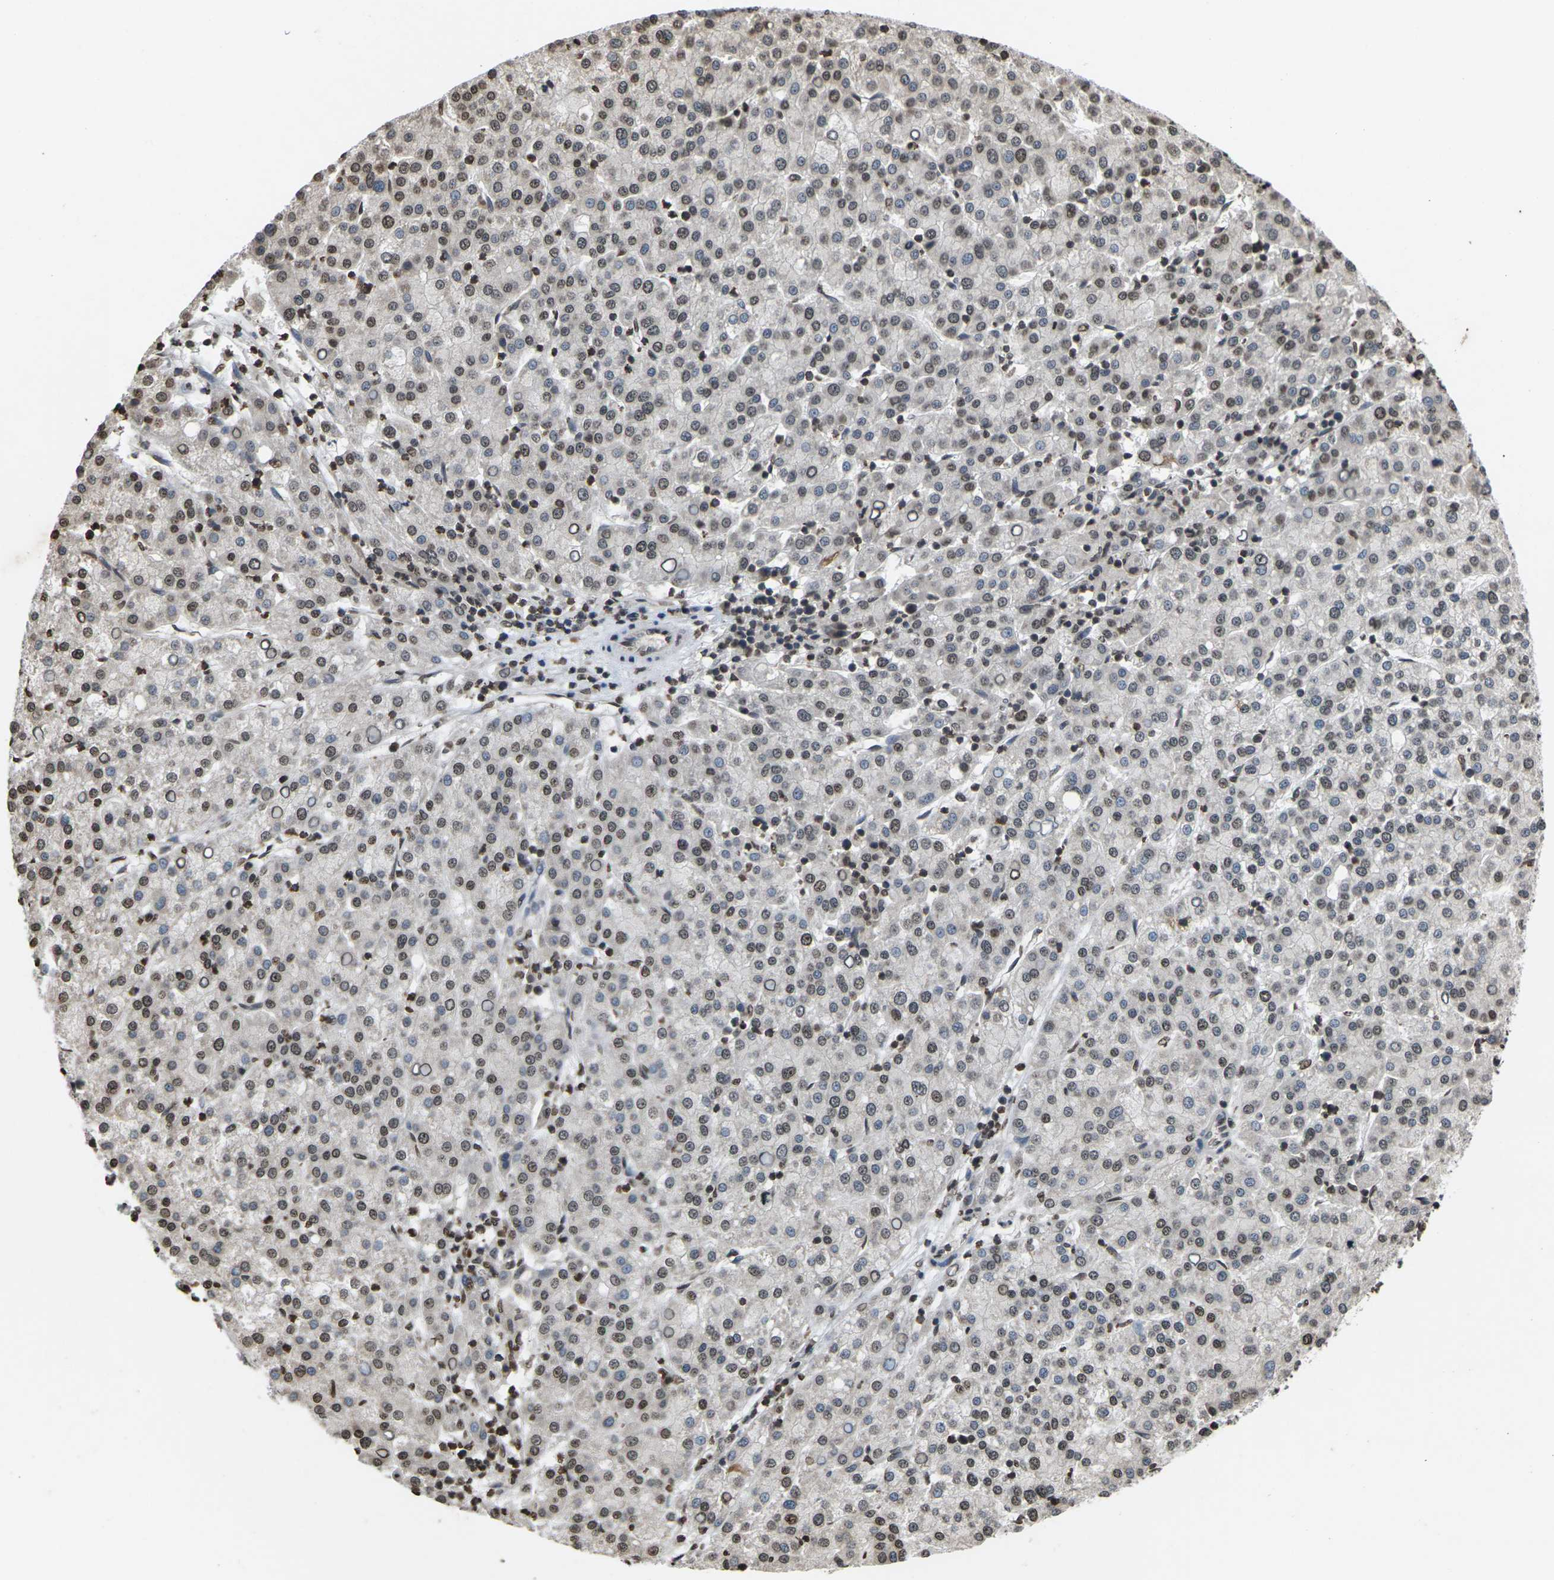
{"staining": {"intensity": "strong", "quantity": "25%-75%", "location": "nuclear"}, "tissue": "liver cancer", "cell_type": "Tumor cells", "image_type": "cancer", "snomed": [{"axis": "morphology", "description": "Carcinoma, Hepatocellular, NOS"}, {"axis": "topography", "description": "Liver"}], "caption": "The immunohistochemical stain shows strong nuclear positivity in tumor cells of hepatocellular carcinoma (liver) tissue. The staining is performed using DAB brown chromogen to label protein expression. The nuclei are counter-stained blue using hematoxylin.", "gene": "EMSY", "patient": {"sex": "female", "age": 58}}